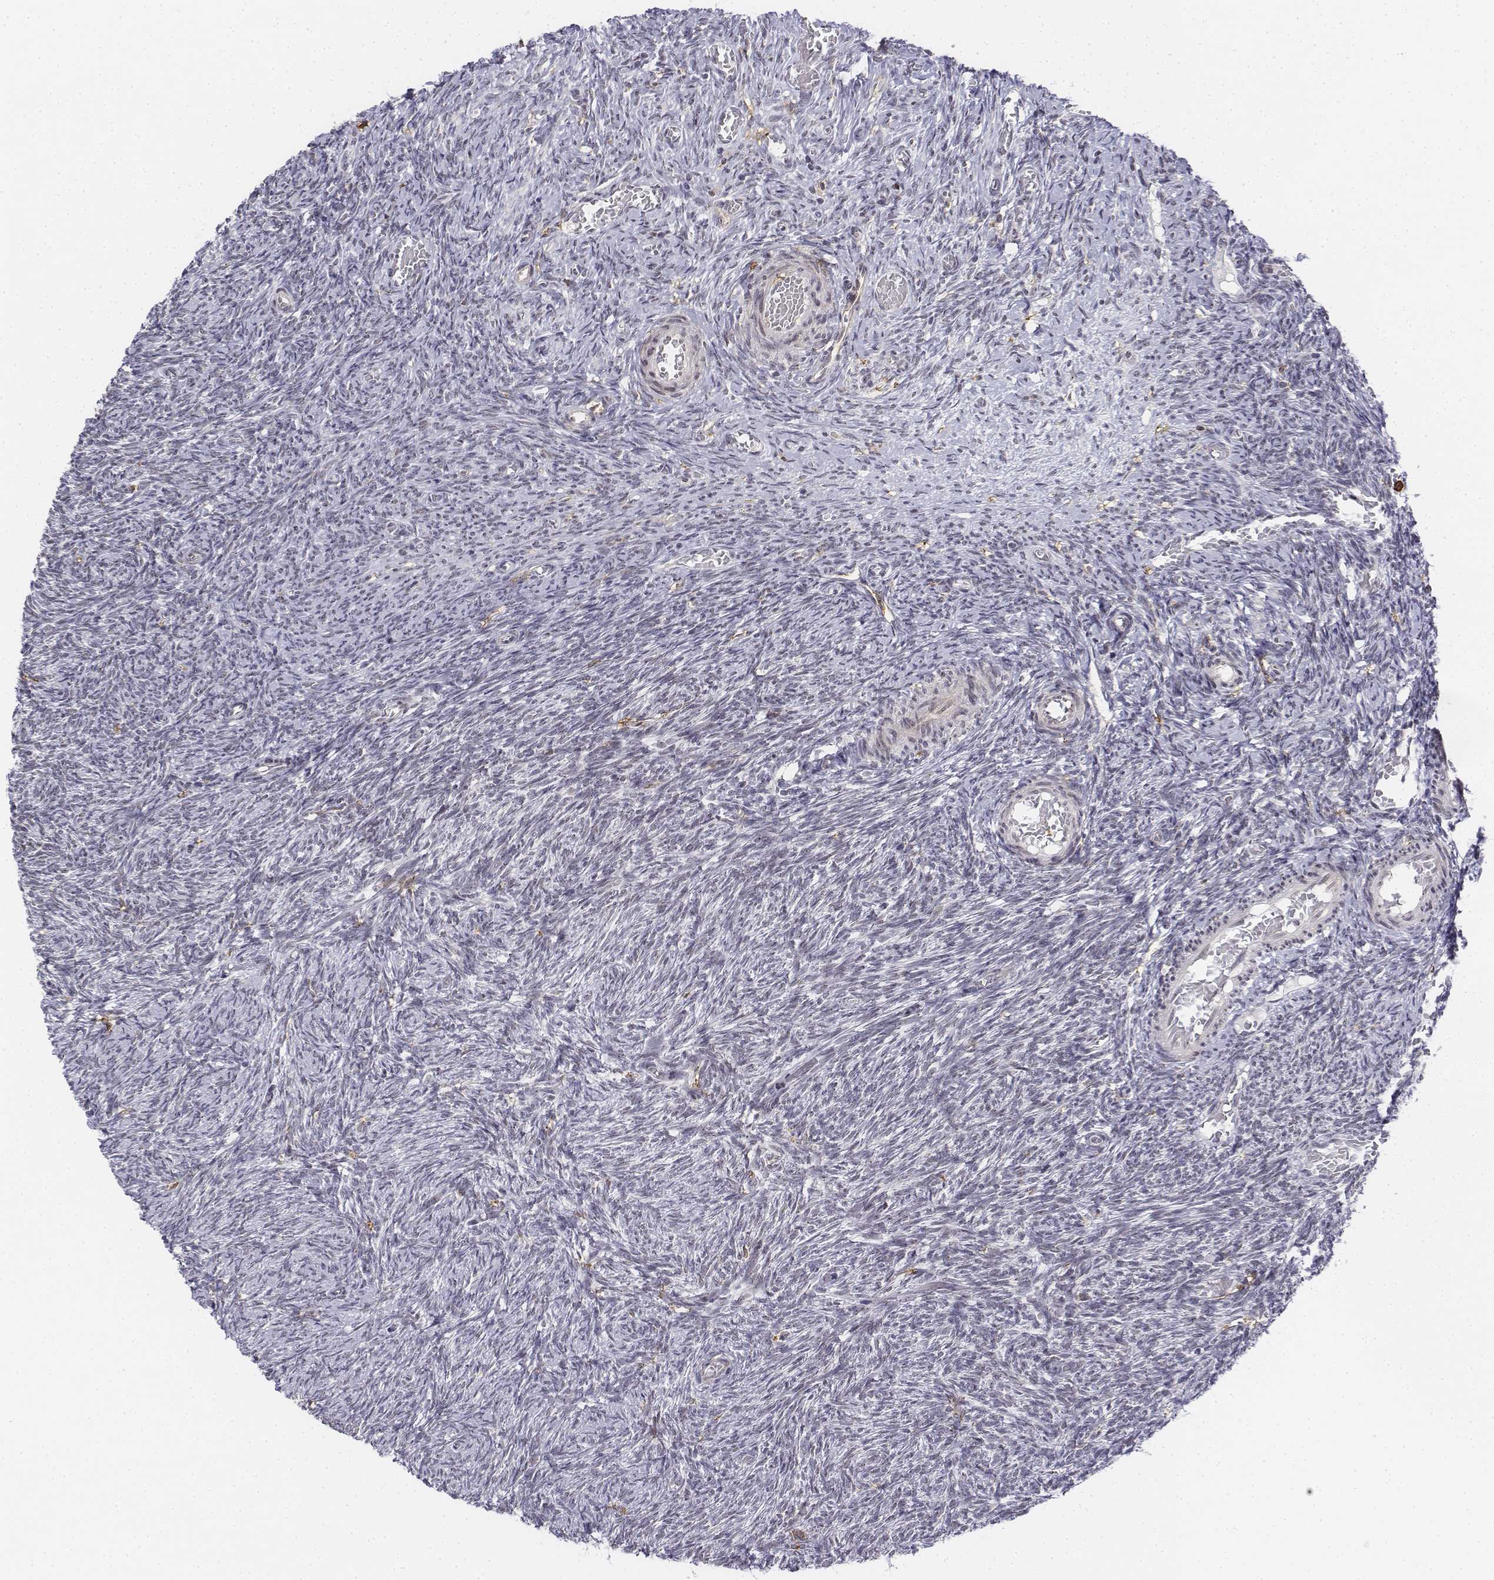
{"staining": {"intensity": "negative", "quantity": "none", "location": "none"}, "tissue": "ovary", "cell_type": "Ovarian stroma cells", "image_type": "normal", "snomed": [{"axis": "morphology", "description": "Normal tissue, NOS"}, {"axis": "topography", "description": "Ovary"}], "caption": "High power microscopy micrograph of an immunohistochemistry photomicrograph of normal ovary, revealing no significant staining in ovarian stroma cells. (DAB (3,3'-diaminobenzidine) IHC visualized using brightfield microscopy, high magnification).", "gene": "CD14", "patient": {"sex": "female", "age": 39}}